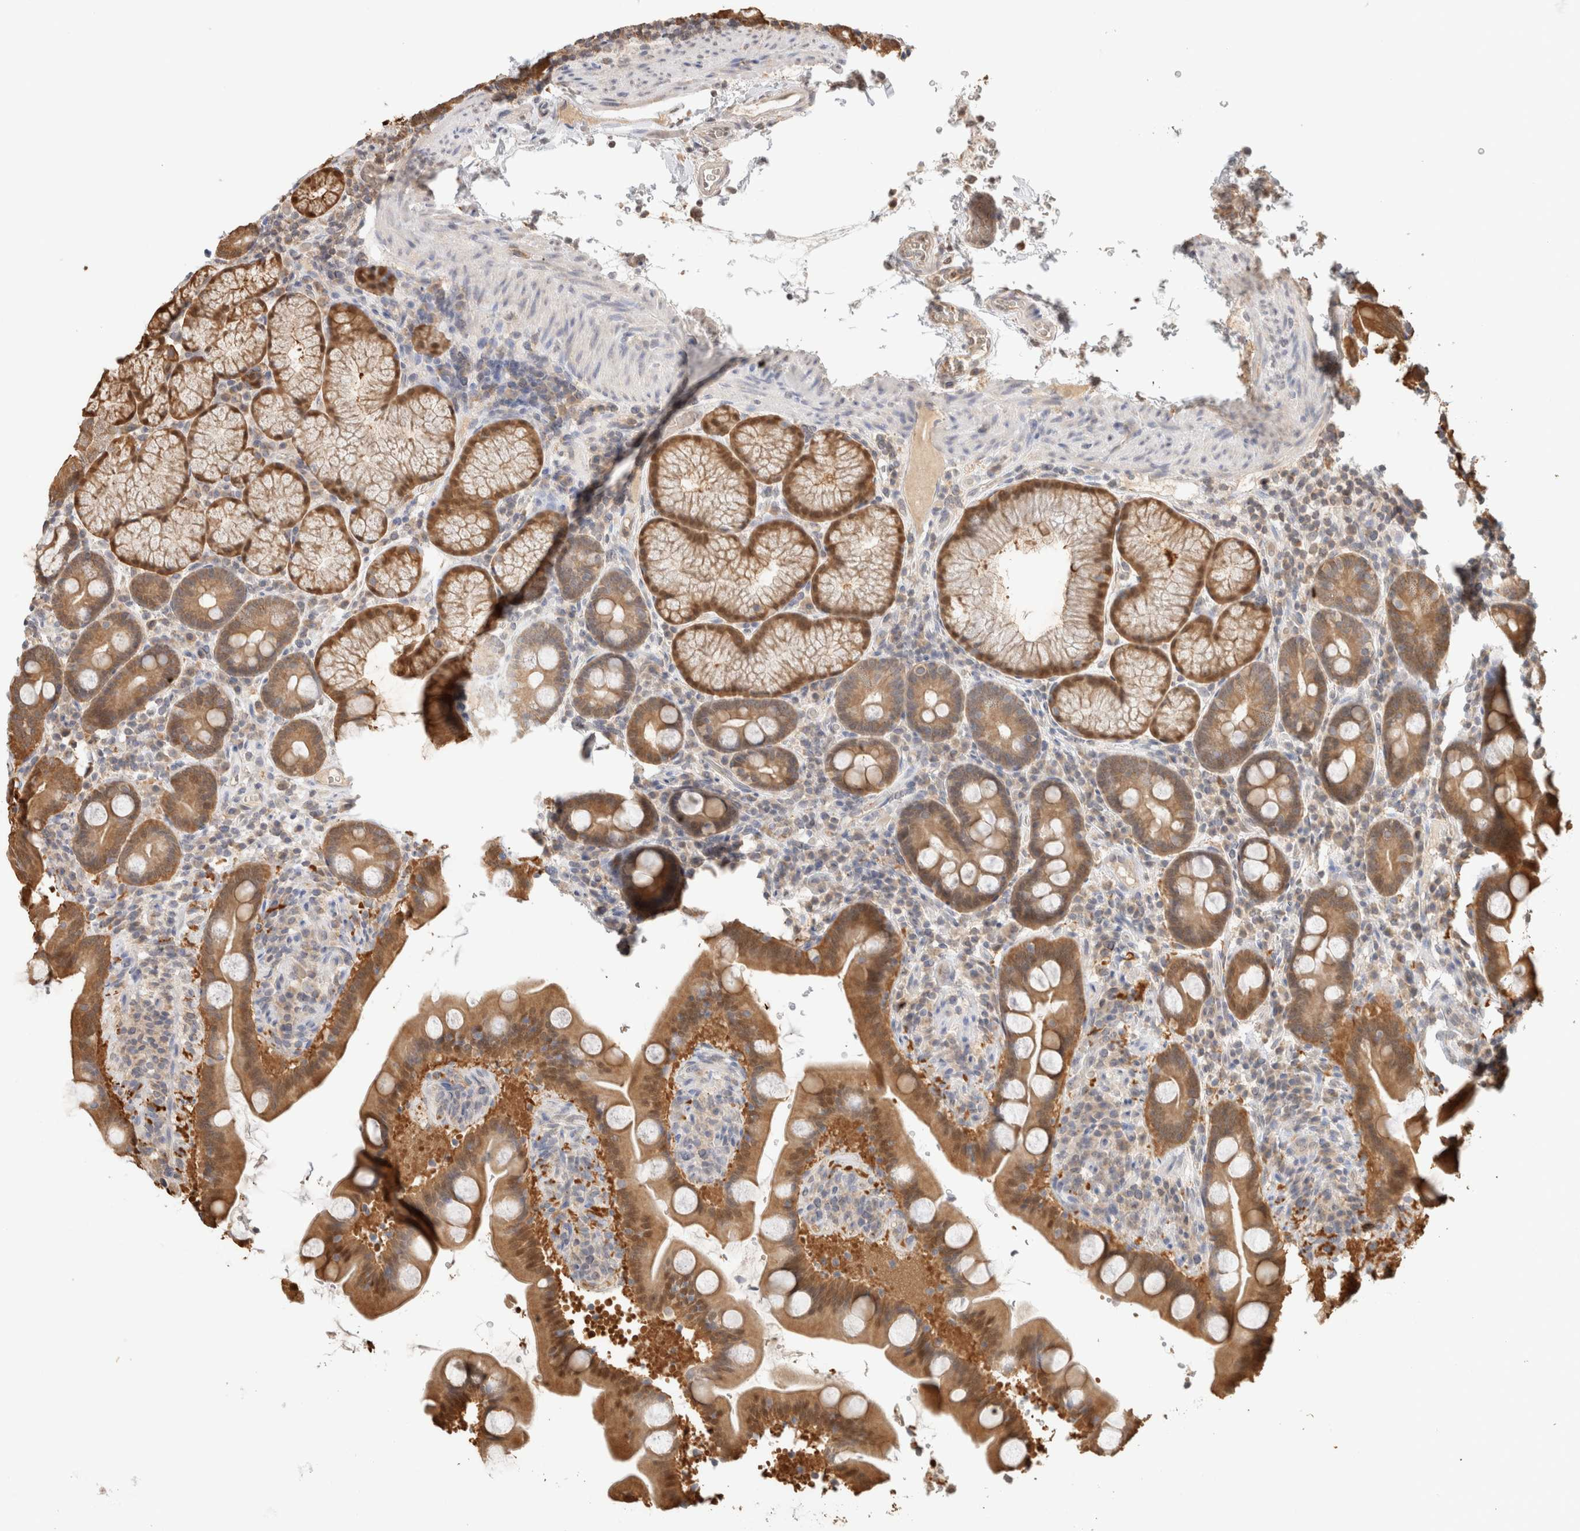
{"staining": {"intensity": "moderate", "quantity": ">75%", "location": "cytoplasmic/membranous,nuclear"}, "tissue": "duodenum", "cell_type": "Glandular cells", "image_type": "normal", "snomed": [{"axis": "morphology", "description": "Normal tissue, NOS"}, {"axis": "topography", "description": "Duodenum"}], "caption": "Glandular cells display moderate cytoplasmic/membranous,nuclear expression in about >75% of cells in unremarkable duodenum. (DAB = brown stain, brightfield microscopy at high magnification).", "gene": "CA13", "patient": {"sex": "male", "age": 54}}